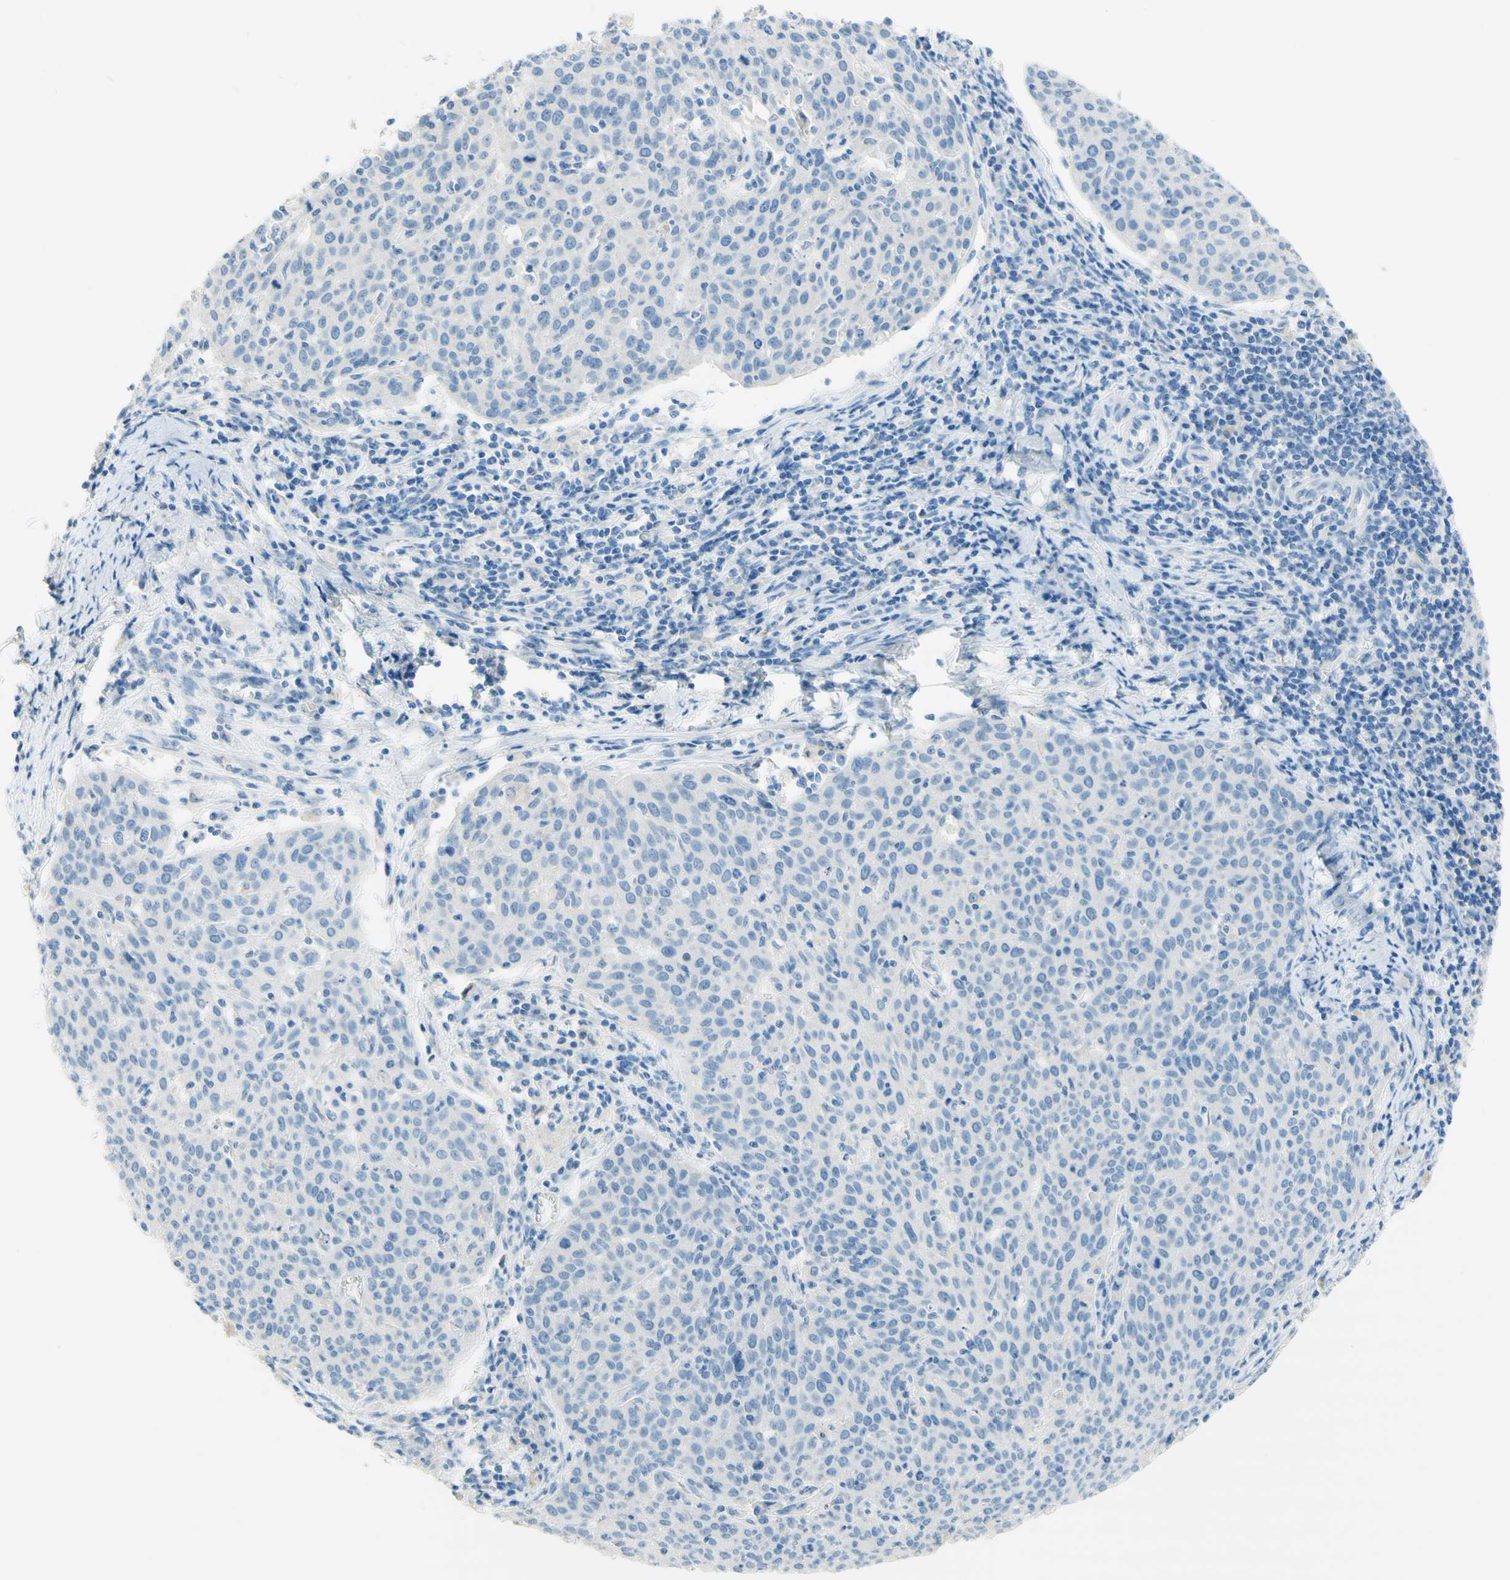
{"staining": {"intensity": "negative", "quantity": "none", "location": "none"}, "tissue": "cervical cancer", "cell_type": "Tumor cells", "image_type": "cancer", "snomed": [{"axis": "morphology", "description": "Squamous cell carcinoma, NOS"}, {"axis": "topography", "description": "Cervix"}], "caption": "An IHC image of cervical cancer is shown. There is no staining in tumor cells of cervical cancer. (Immunohistochemistry, brightfield microscopy, high magnification).", "gene": "POLR2J3", "patient": {"sex": "female", "age": 38}}